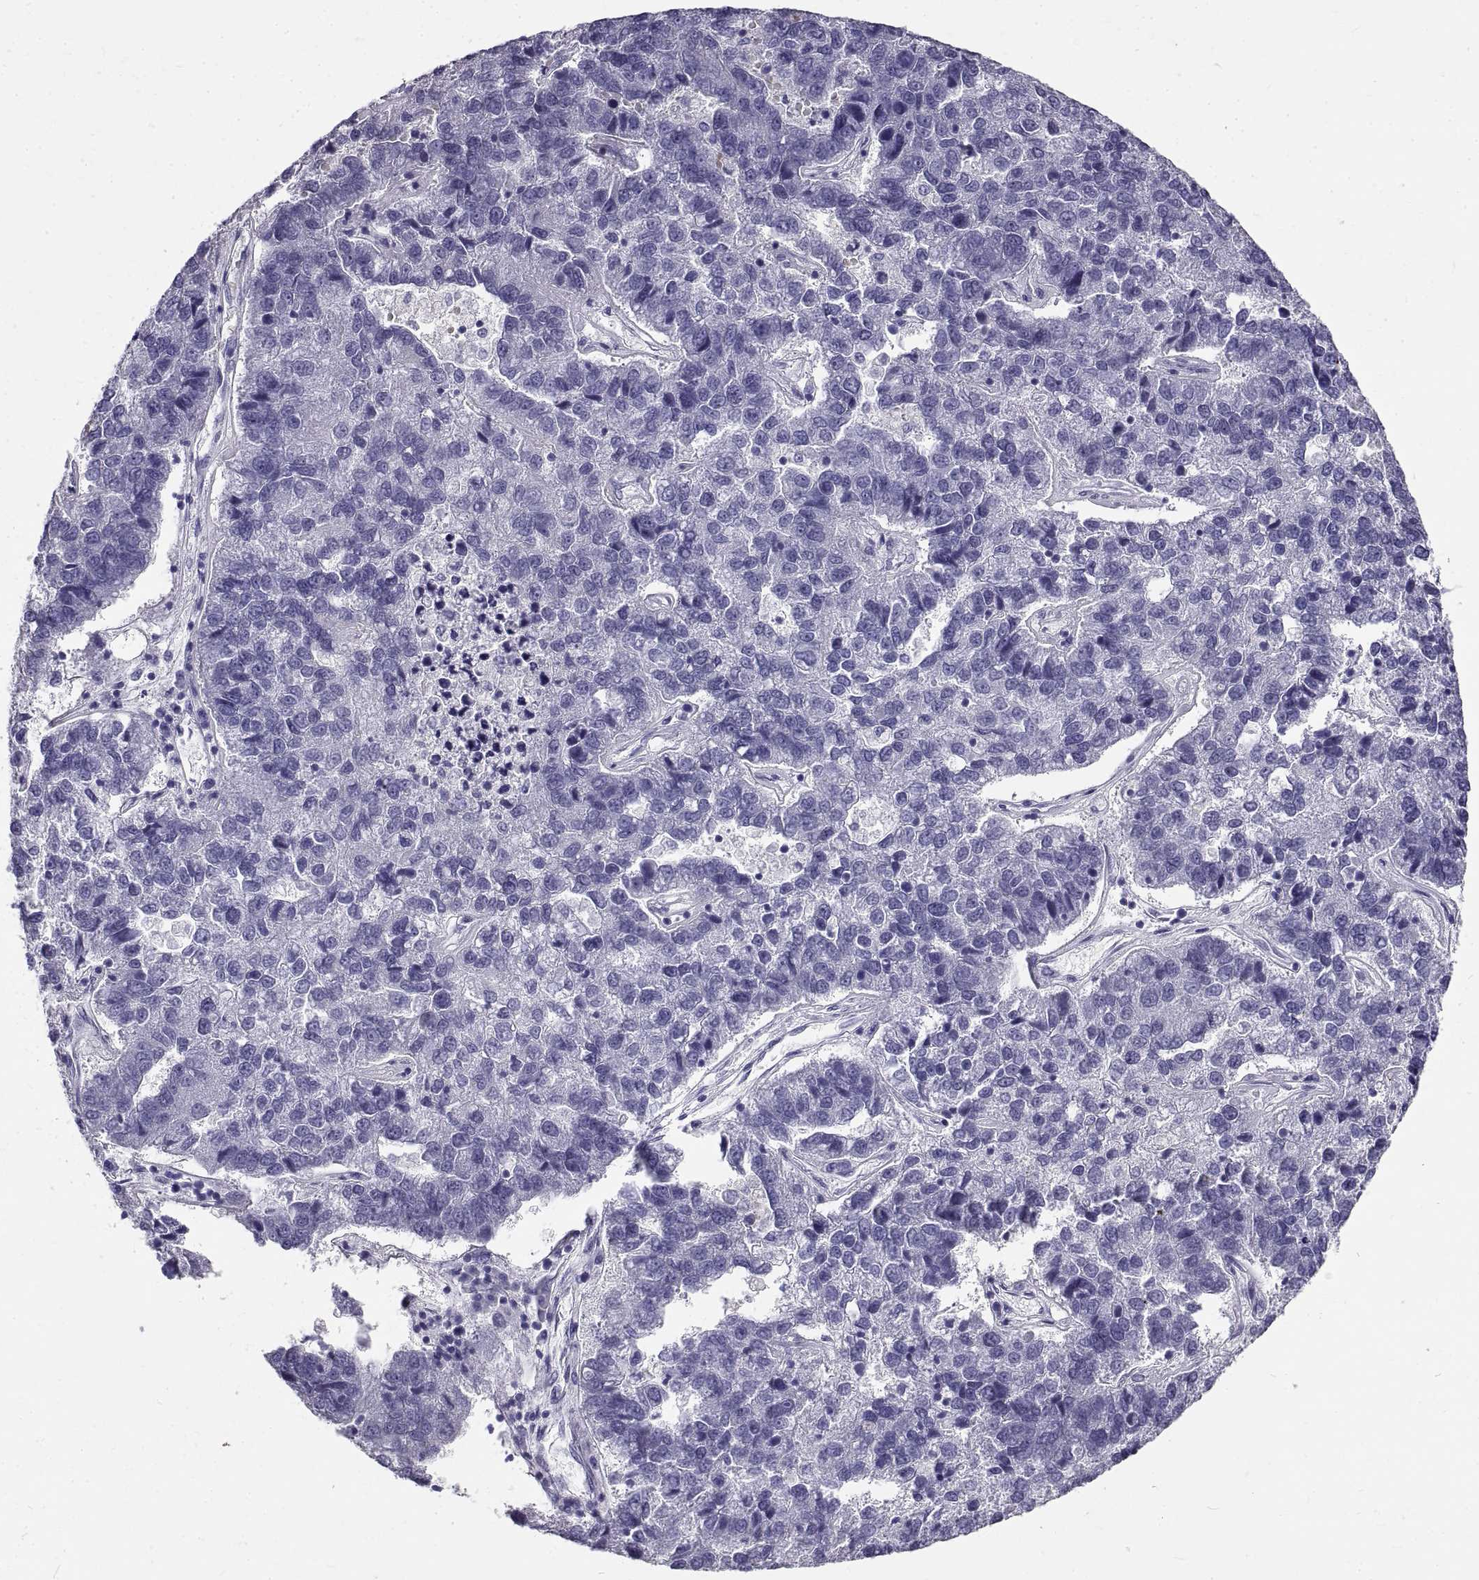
{"staining": {"intensity": "negative", "quantity": "none", "location": "none"}, "tissue": "pancreatic cancer", "cell_type": "Tumor cells", "image_type": "cancer", "snomed": [{"axis": "morphology", "description": "Adenocarcinoma, NOS"}, {"axis": "topography", "description": "Pancreas"}], "caption": "The micrograph displays no significant positivity in tumor cells of pancreatic cancer.", "gene": "GNG12", "patient": {"sex": "female", "age": 61}}